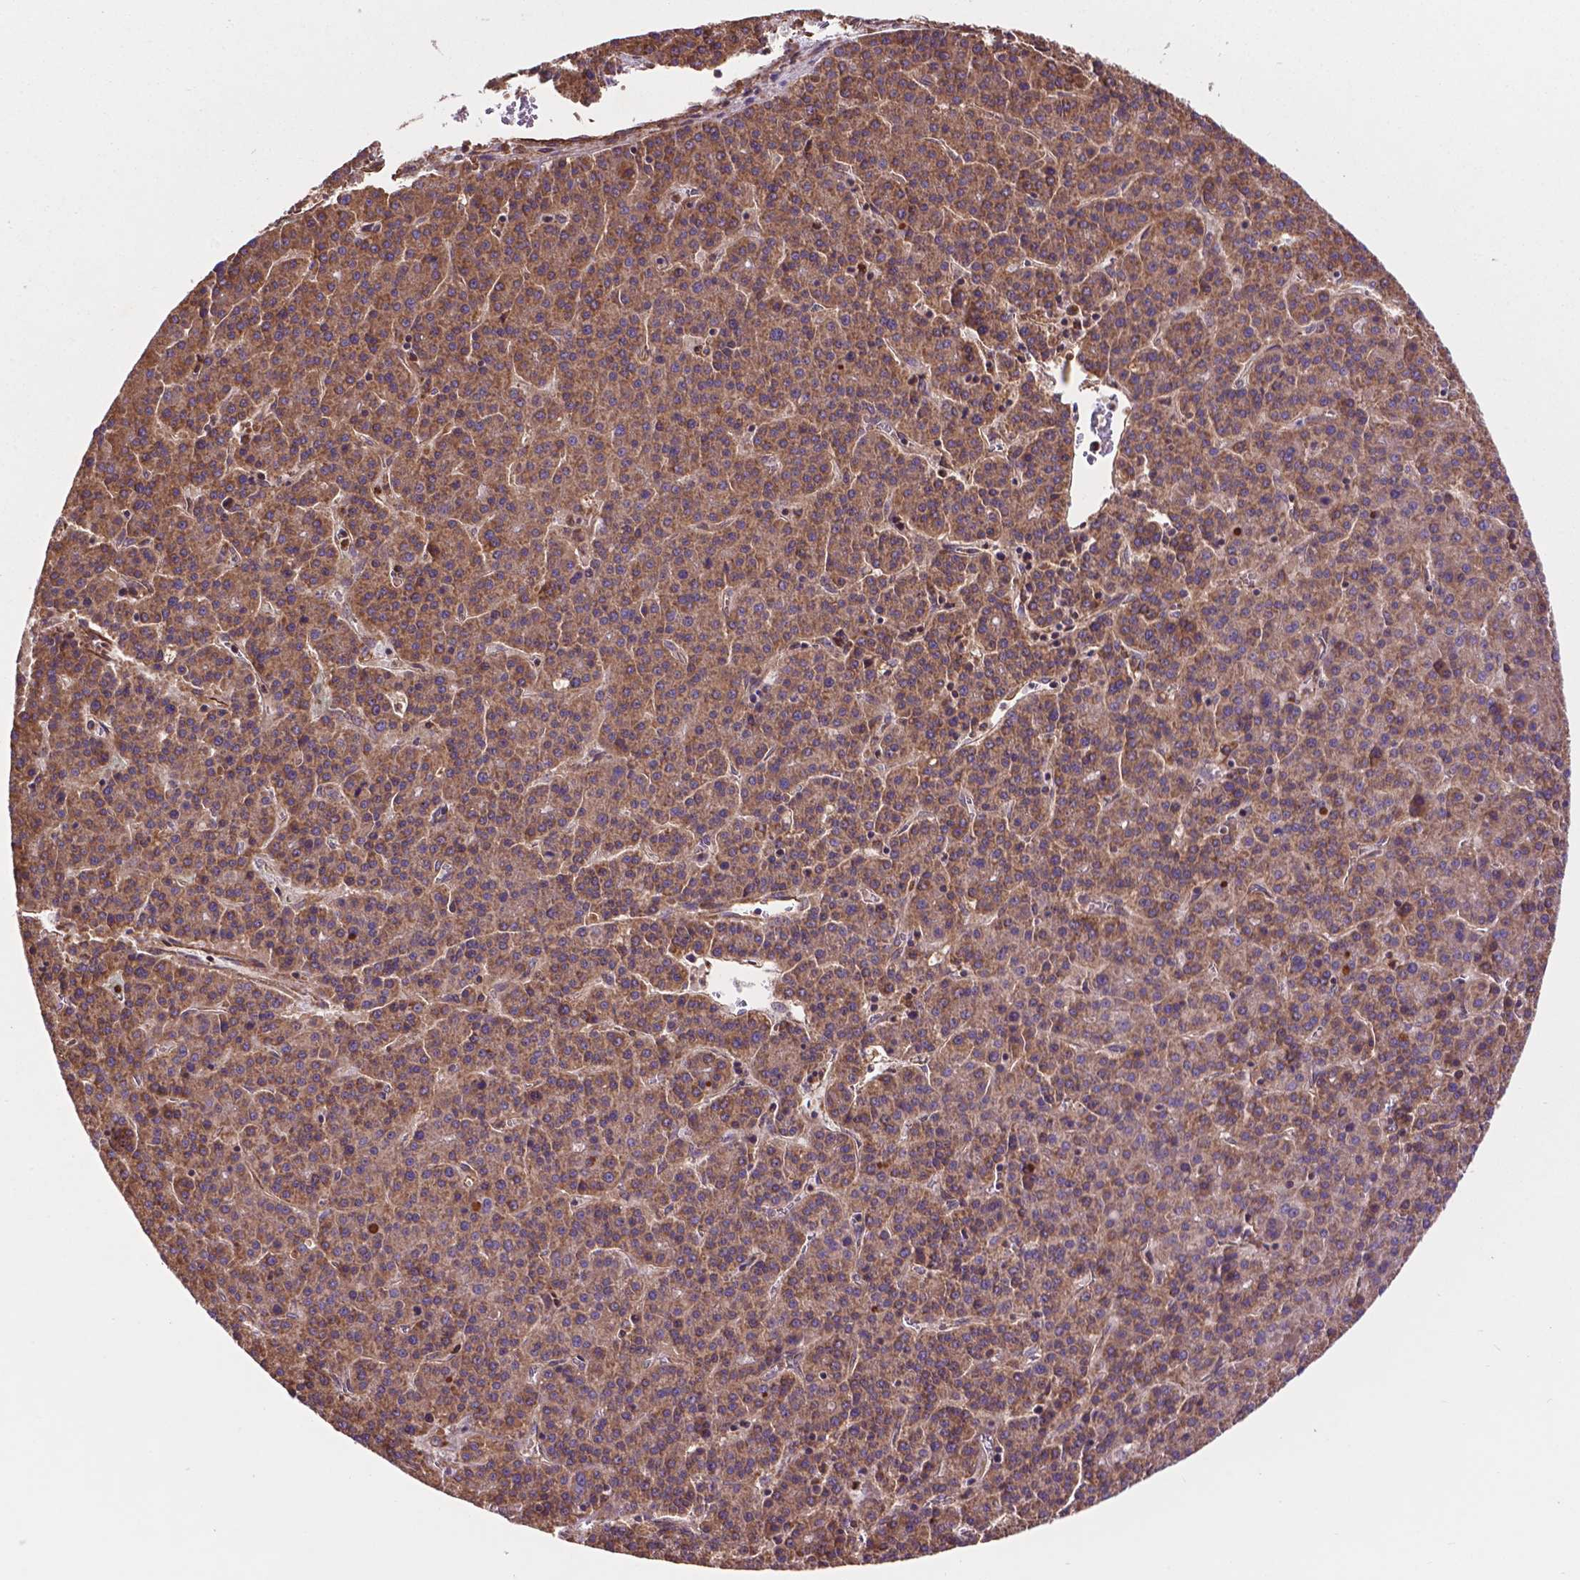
{"staining": {"intensity": "moderate", "quantity": ">75%", "location": "cytoplasmic/membranous"}, "tissue": "liver cancer", "cell_type": "Tumor cells", "image_type": "cancer", "snomed": [{"axis": "morphology", "description": "Carcinoma, Hepatocellular, NOS"}, {"axis": "topography", "description": "Liver"}], "caption": "Moderate cytoplasmic/membranous positivity is appreciated in approximately >75% of tumor cells in hepatocellular carcinoma (liver).", "gene": "CCDC71L", "patient": {"sex": "female", "age": 58}}